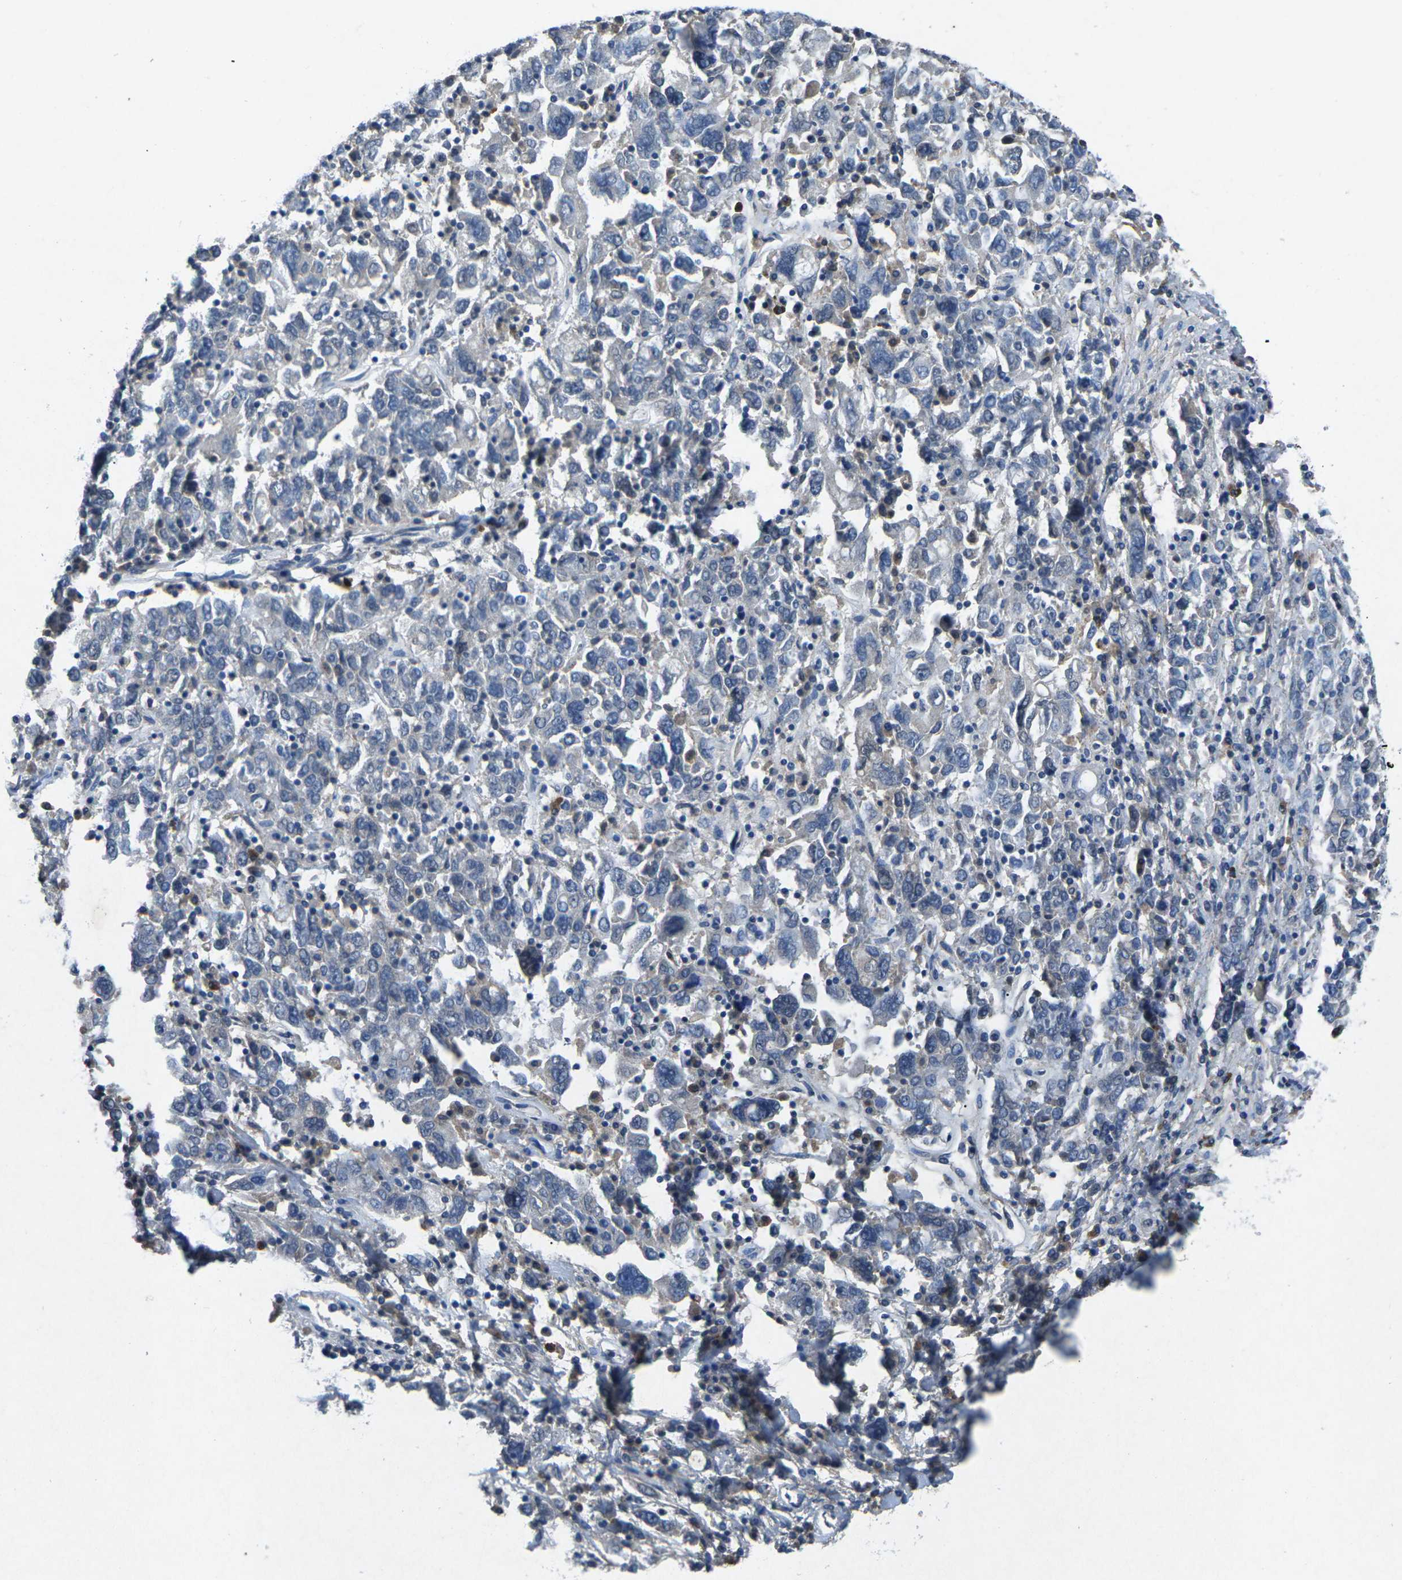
{"staining": {"intensity": "negative", "quantity": "none", "location": "none"}, "tissue": "ovarian cancer", "cell_type": "Tumor cells", "image_type": "cancer", "snomed": [{"axis": "morphology", "description": "Carcinoma, endometroid"}, {"axis": "topography", "description": "Ovary"}], "caption": "Immunohistochemistry (IHC) histopathology image of ovarian endometroid carcinoma stained for a protein (brown), which exhibits no expression in tumor cells.", "gene": "PLG", "patient": {"sex": "female", "age": 62}}